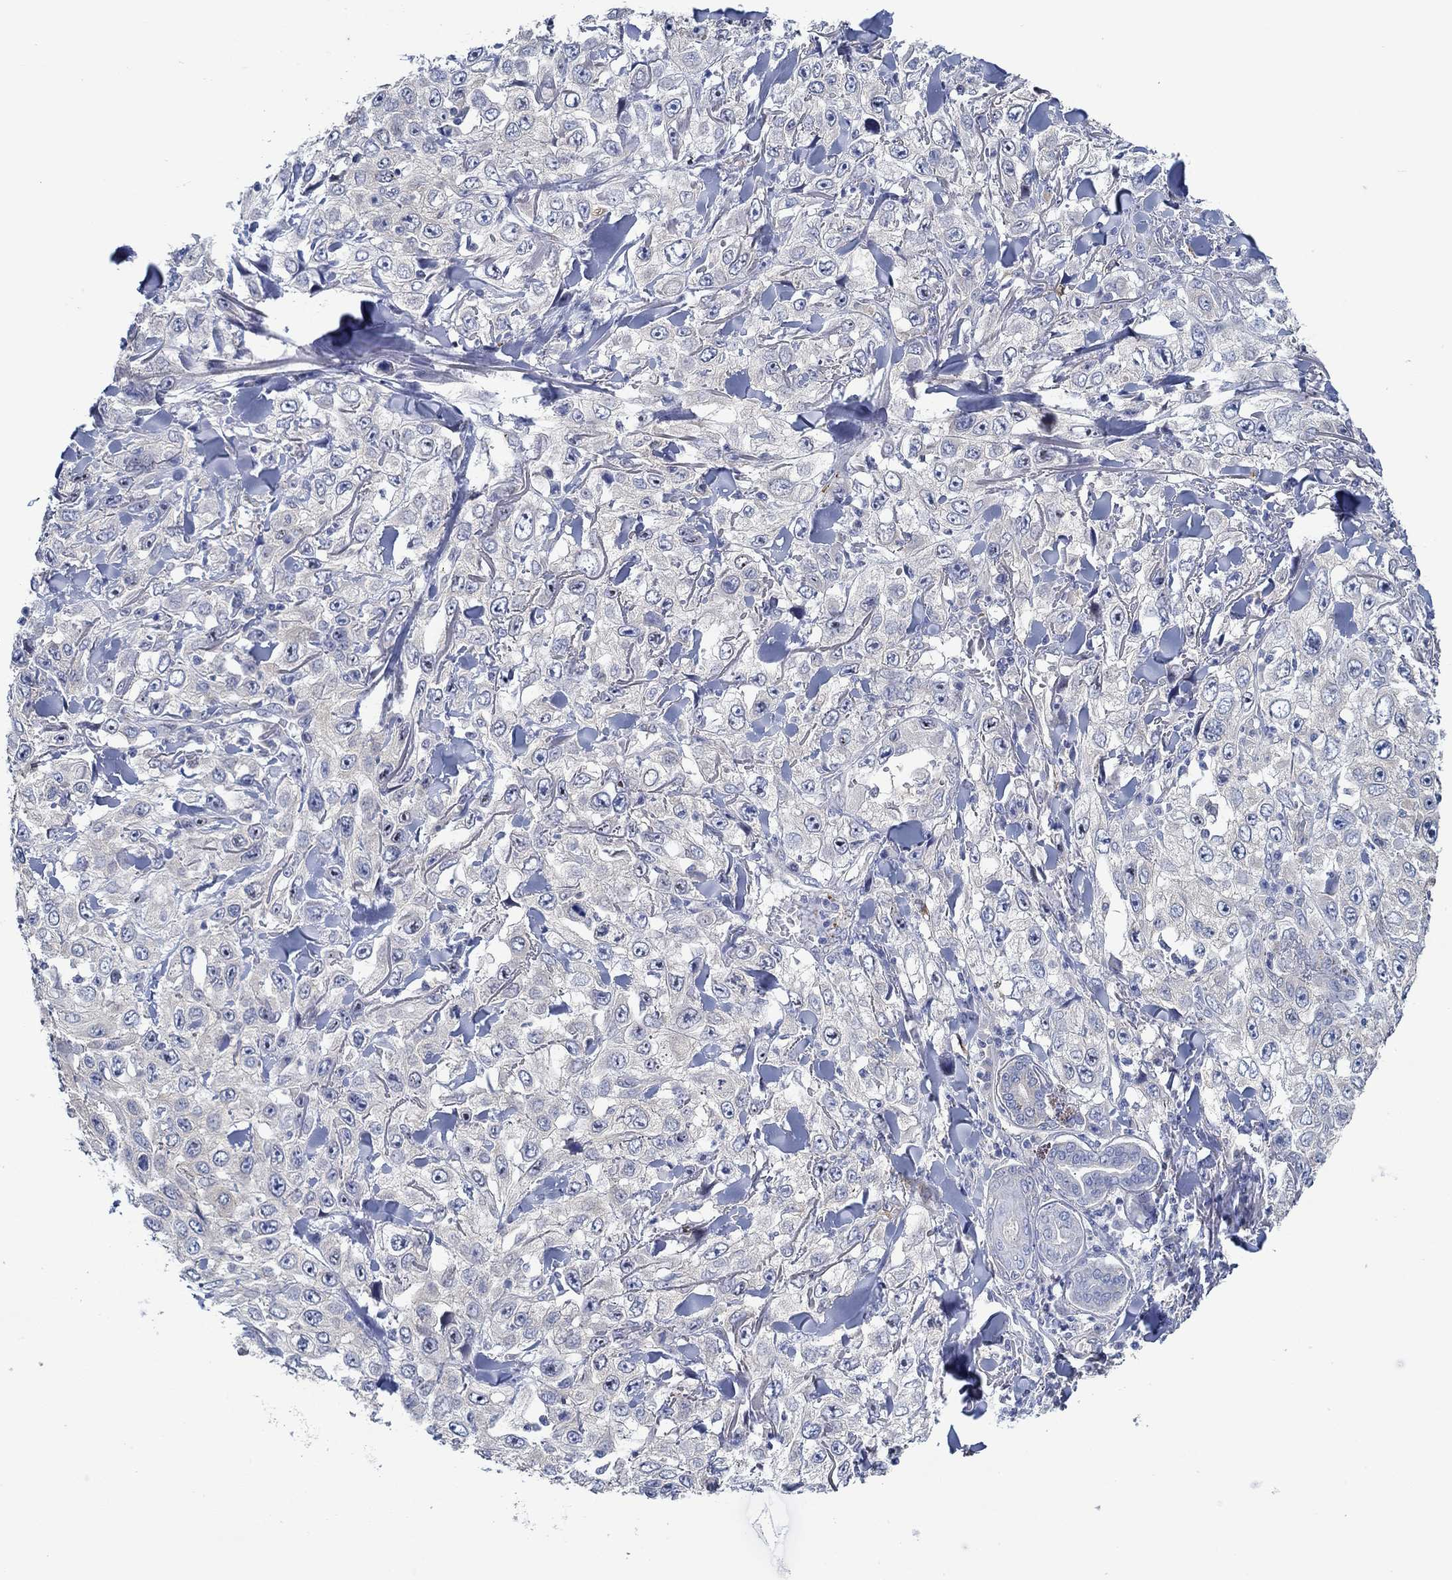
{"staining": {"intensity": "negative", "quantity": "none", "location": "none"}, "tissue": "skin cancer", "cell_type": "Tumor cells", "image_type": "cancer", "snomed": [{"axis": "morphology", "description": "Squamous cell carcinoma, NOS"}, {"axis": "topography", "description": "Skin"}], "caption": "IHC photomicrograph of human skin cancer stained for a protein (brown), which demonstrates no expression in tumor cells.", "gene": "SLC27A3", "patient": {"sex": "male", "age": 82}}